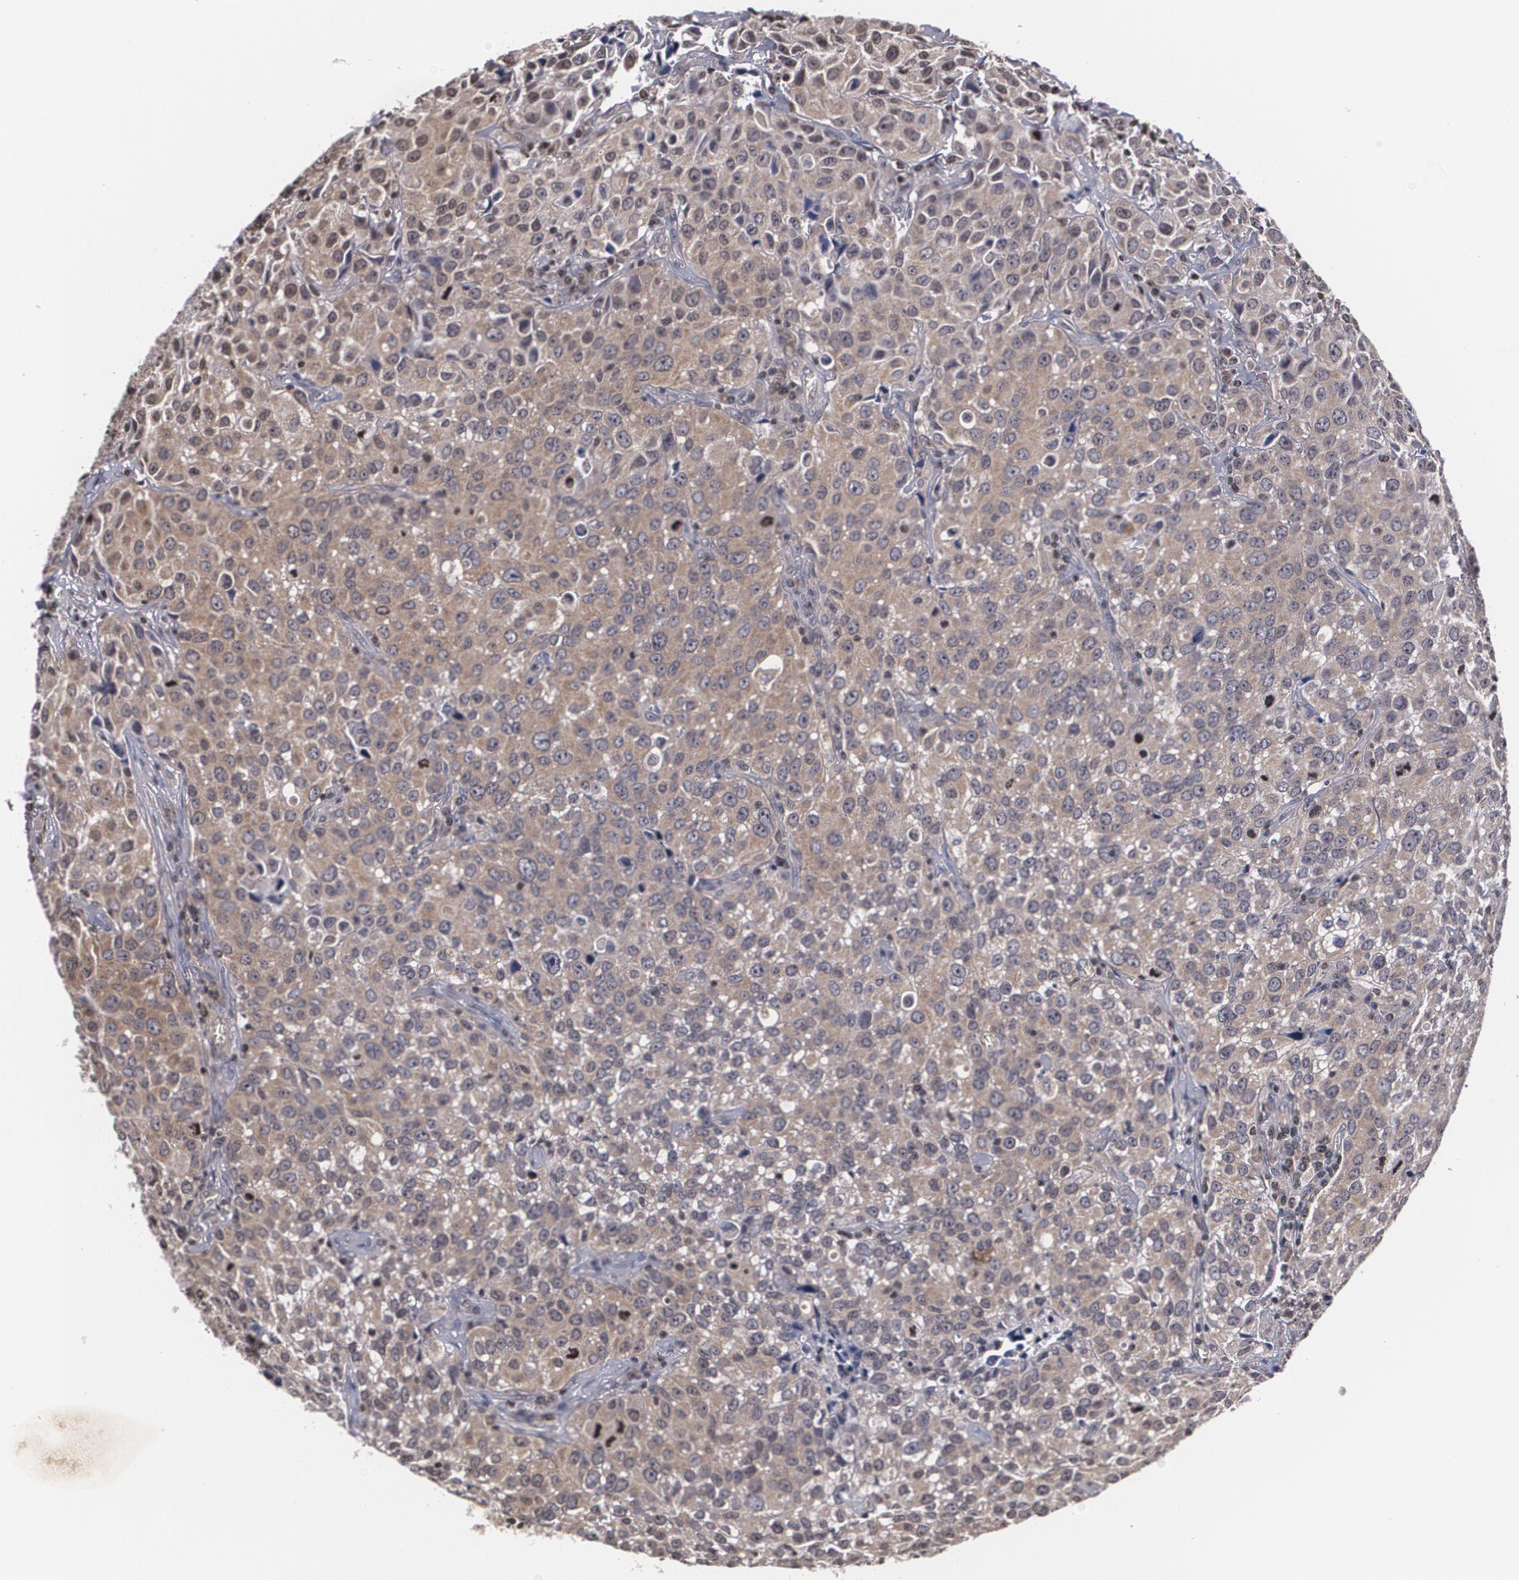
{"staining": {"intensity": "weak", "quantity": "25%-75%", "location": "cytoplasmic/membranous,nuclear"}, "tissue": "urothelial cancer", "cell_type": "Tumor cells", "image_type": "cancer", "snomed": [{"axis": "morphology", "description": "Urothelial carcinoma, High grade"}, {"axis": "topography", "description": "Urinary bladder"}], "caption": "A brown stain highlights weak cytoplasmic/membranous and nuclear staining of a protein in urothelial carcinoma (high-grade) tumor cells.", "gene": "MVP", "patient": {"sex": "female", "age": 75}}